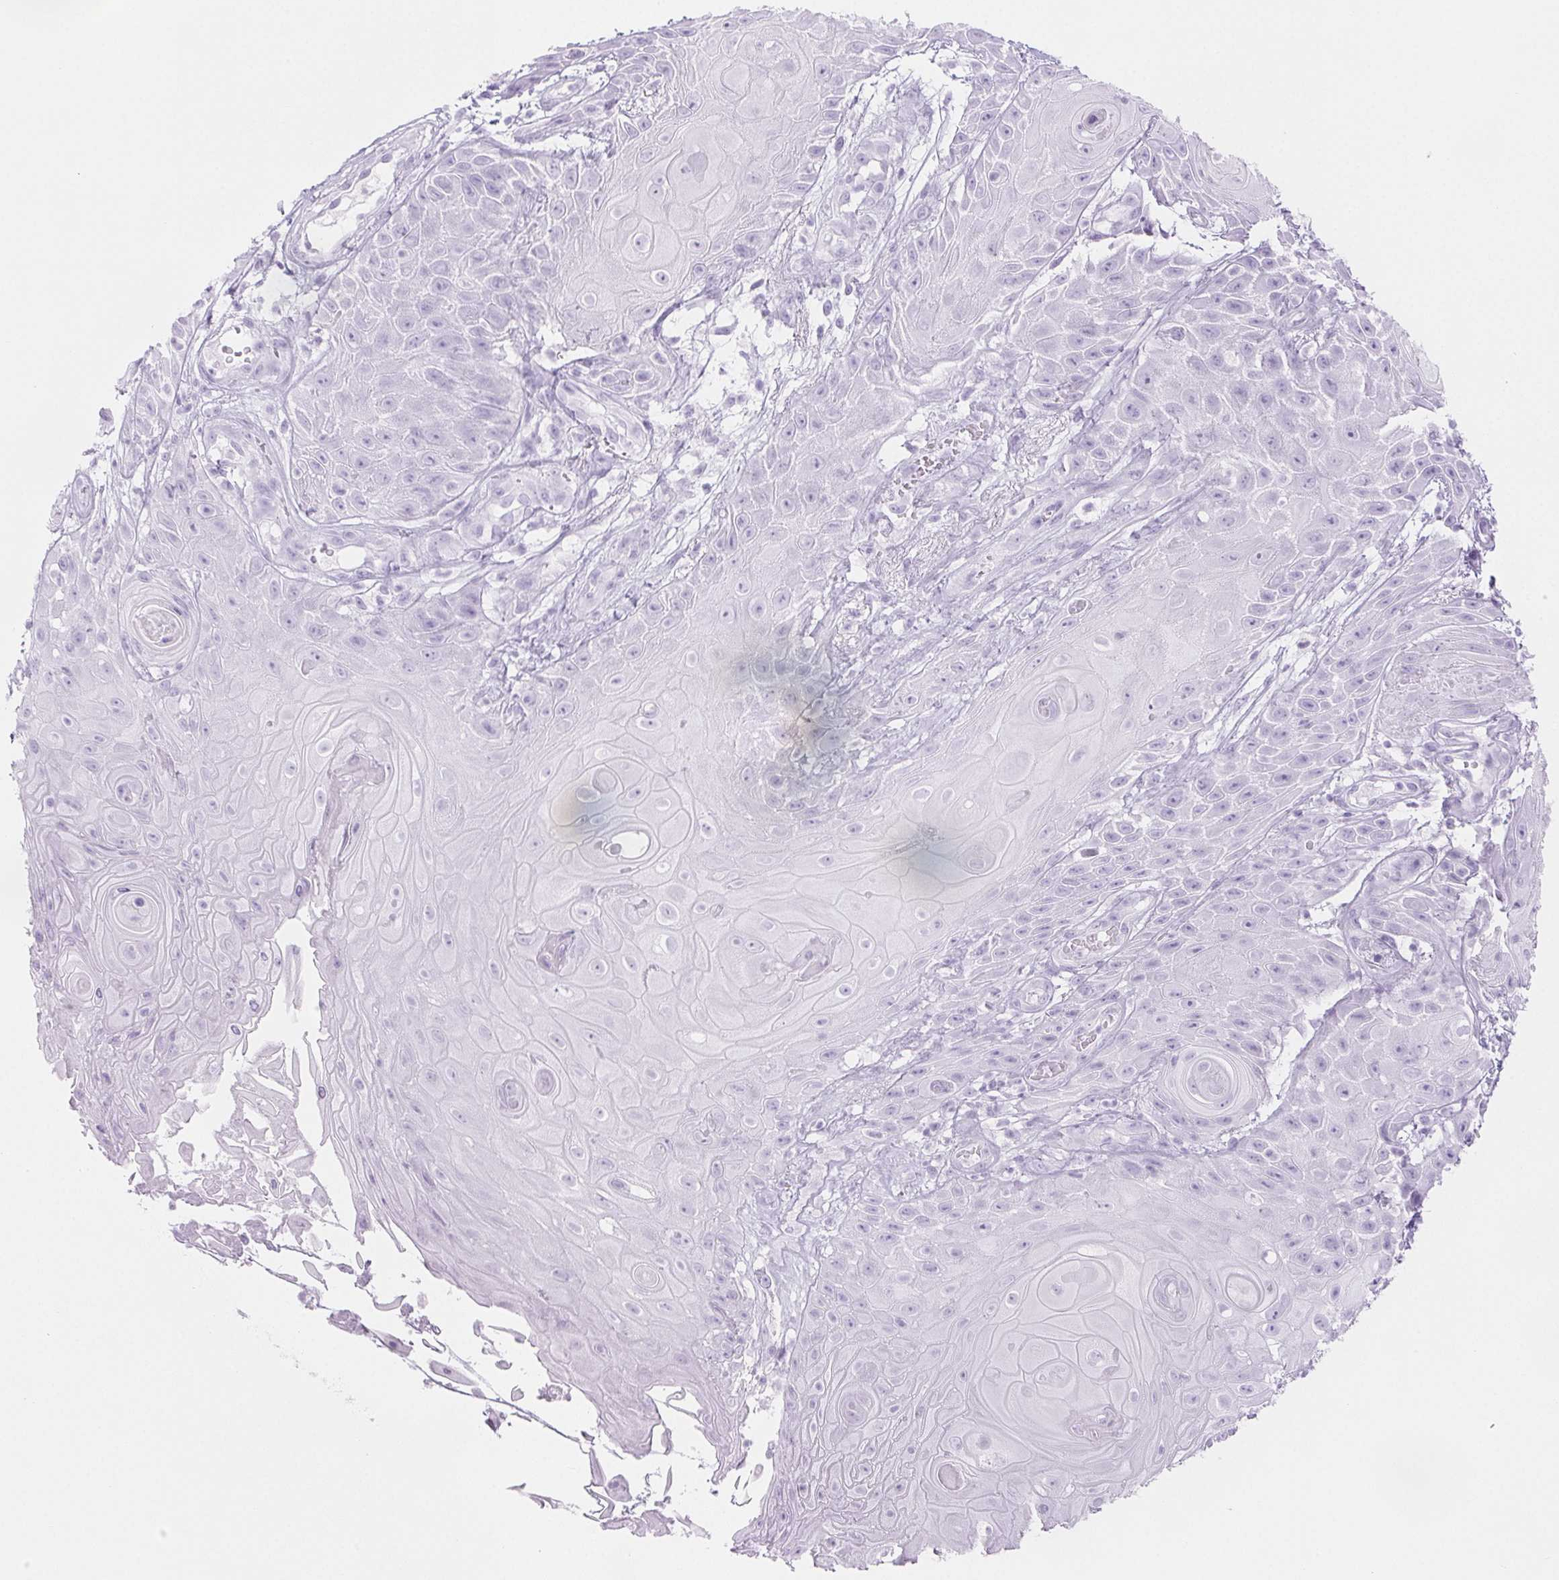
{"staining": {"intensity": "negative", "quantity": "none", "location": "none"}, "tissue": "skin cancer", "cell_type": "Tumor cells", "image_type": "cancer", "snomed": [{"axis": "morphology", "description": "Squamous cell carcinoma, NOS"}, {"axis": "topography", "description": "Skin"}], "caption": "The immunohistochemistry photomicrograph has no significant staining in tumor cells of skin squamous cell carcinoma tissue.", "gene": "SPRR3", "patient": {"sex": "male", "age": 62}}